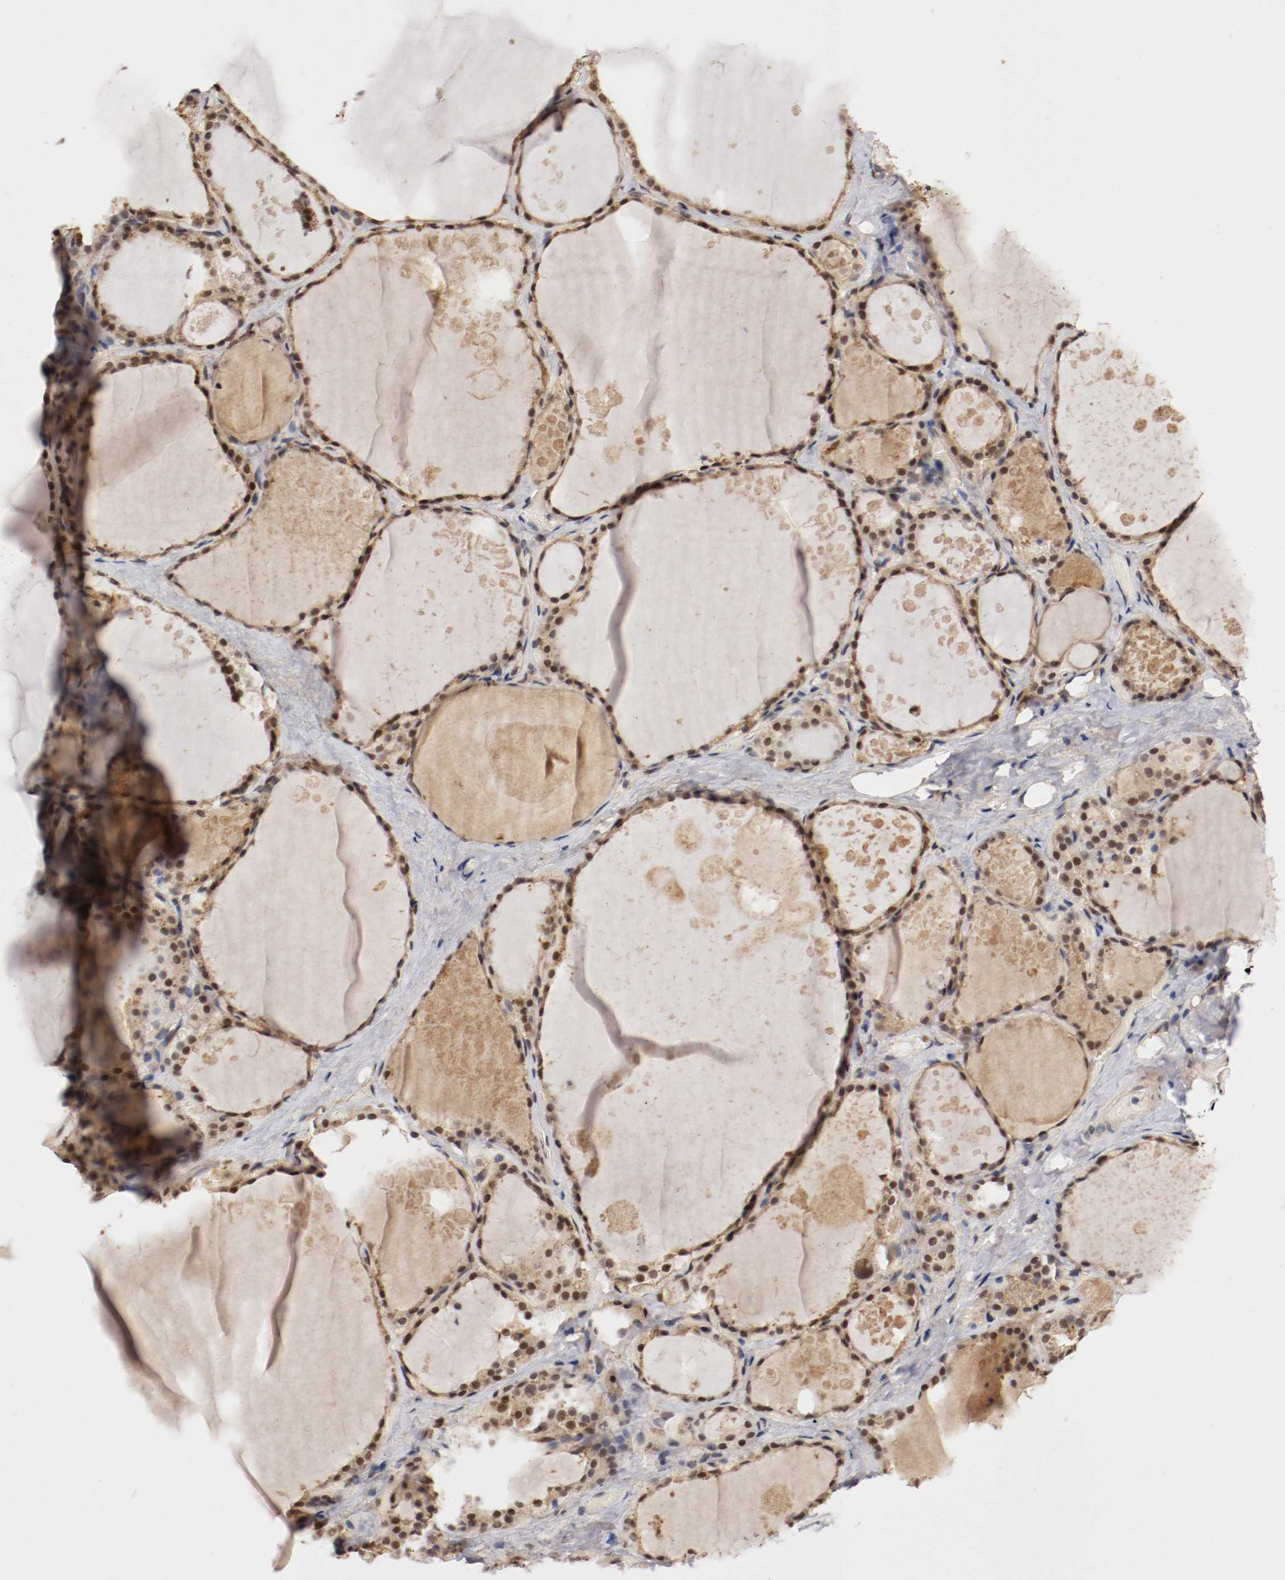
{"staining": {"intensity": "moderate", "quantity": ">75%", "location": "cytoplasmic/membranous,nuclear"}, "tissue": "thyroid gland", "cell_type": "Glandular cells", "image_type": "normal", "snomed": [{"axis": "morphology", "description": "Normal tissue, NOS"}, {"axis": "topography", "description": "Thyroid gland"}], "caption": "Thyroid gland stained for a protein exhibits moderate cytoplasmic/membranous,nuclear positivity in glandular cells.", "gene": "DNMT3B", "patient": {"sex": "male", "age": 61}}